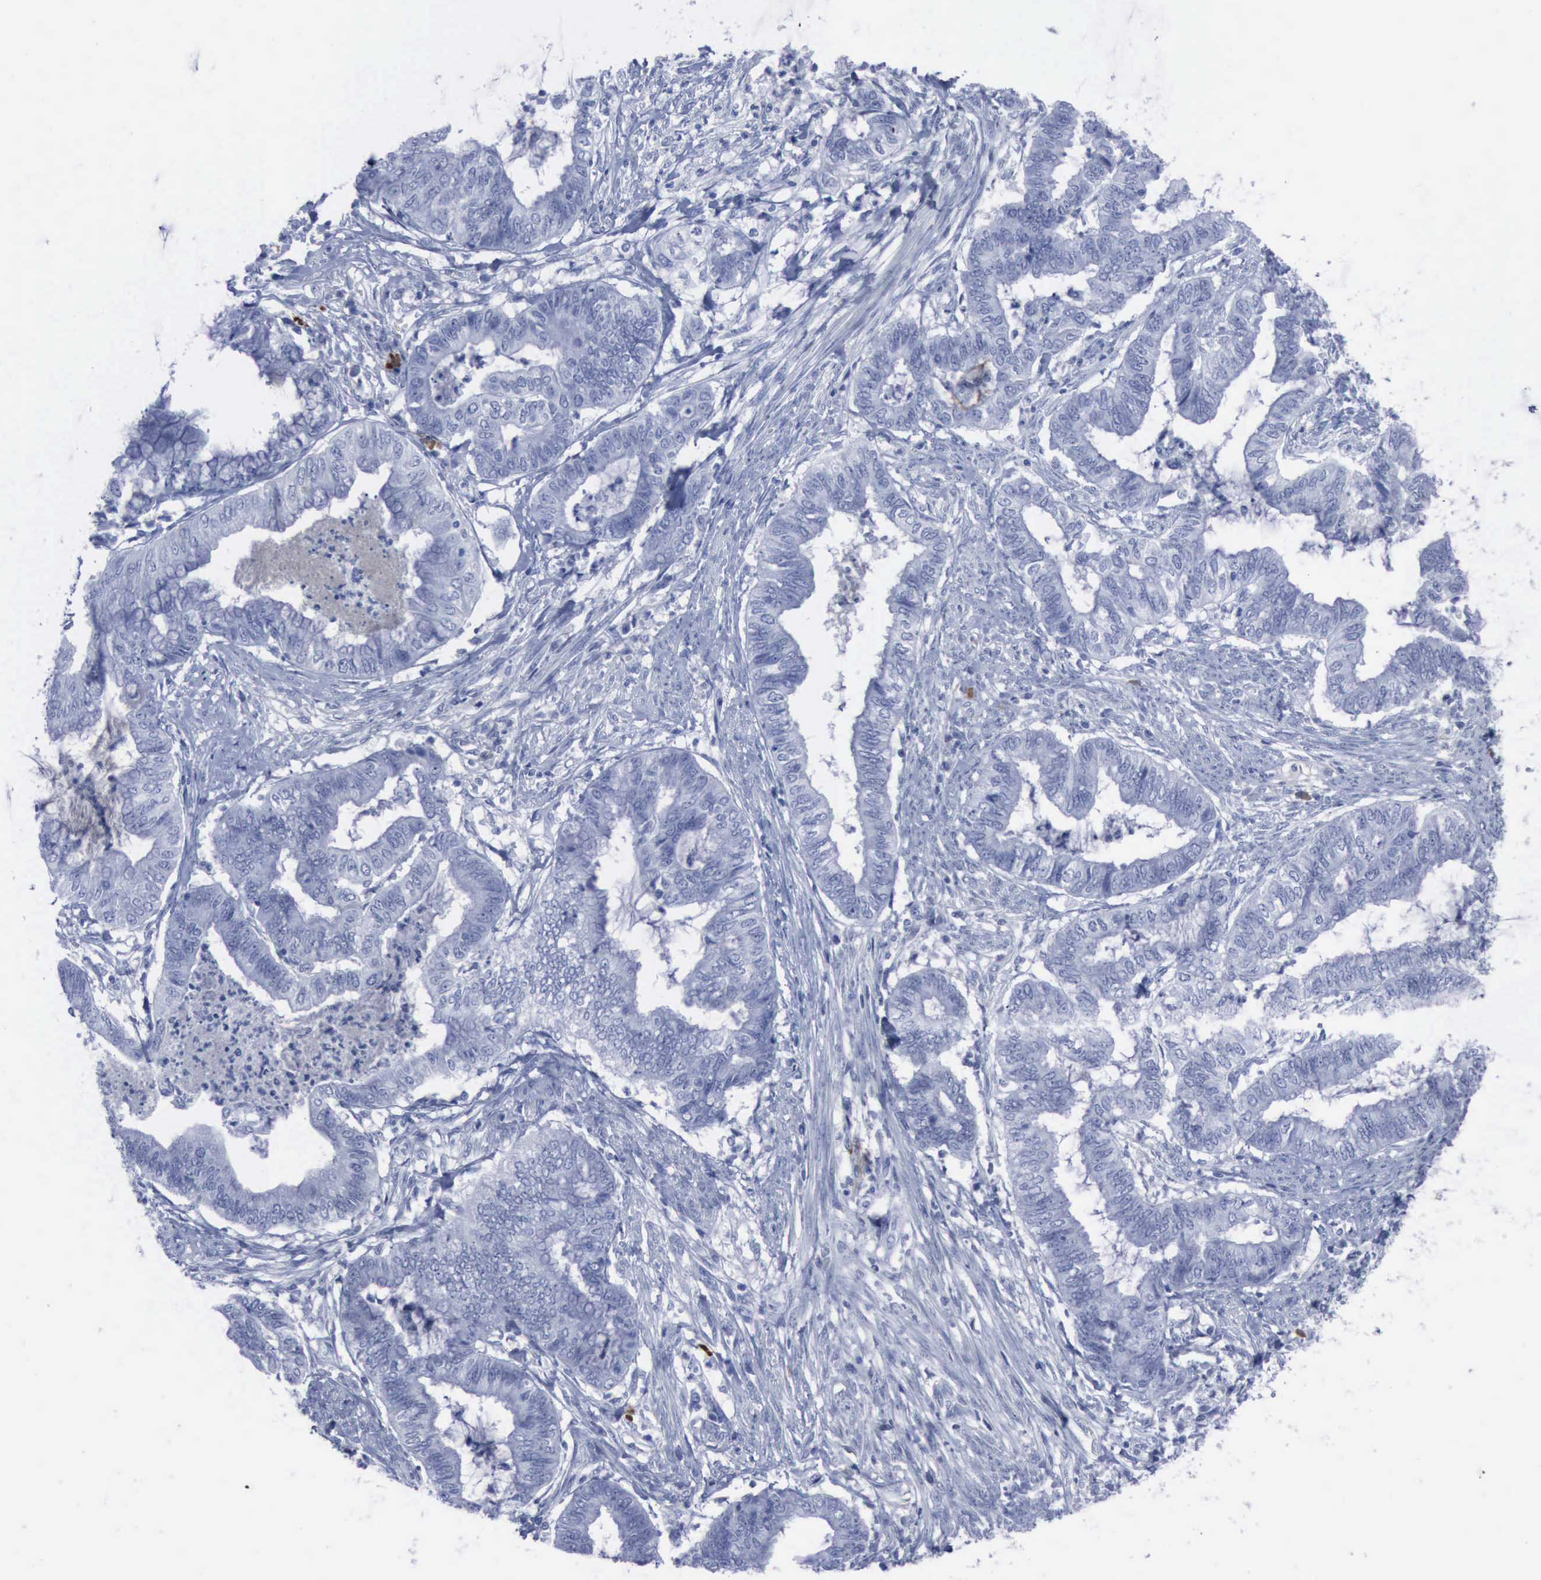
{"staining": {"intensity": "negative", "quantity": "none", "location": "none"}, "tissue": "endometrial cancer", "cell_type": "Tumor cells", "image_type": "cancer", "snomed": [{"axis": "morphology", "description": "Necrosis, NOS"}, {"axis": "morphology", "description": "Adenocarcinoma, NOS"}, {"axis": "topography", "description": "Endometrium"}], "caption": "IHC histopathology image of human endometrial adenocarcinoma stained for a protein (brown), which demonstrates no staining in tumor cells. (Stains: DAB IHC with hematoxylin counter stain, Microscopy: brightfield microscopy at high magnification).", "gene": "NGFR", "patient": {"sex": "female", "age": 79}}